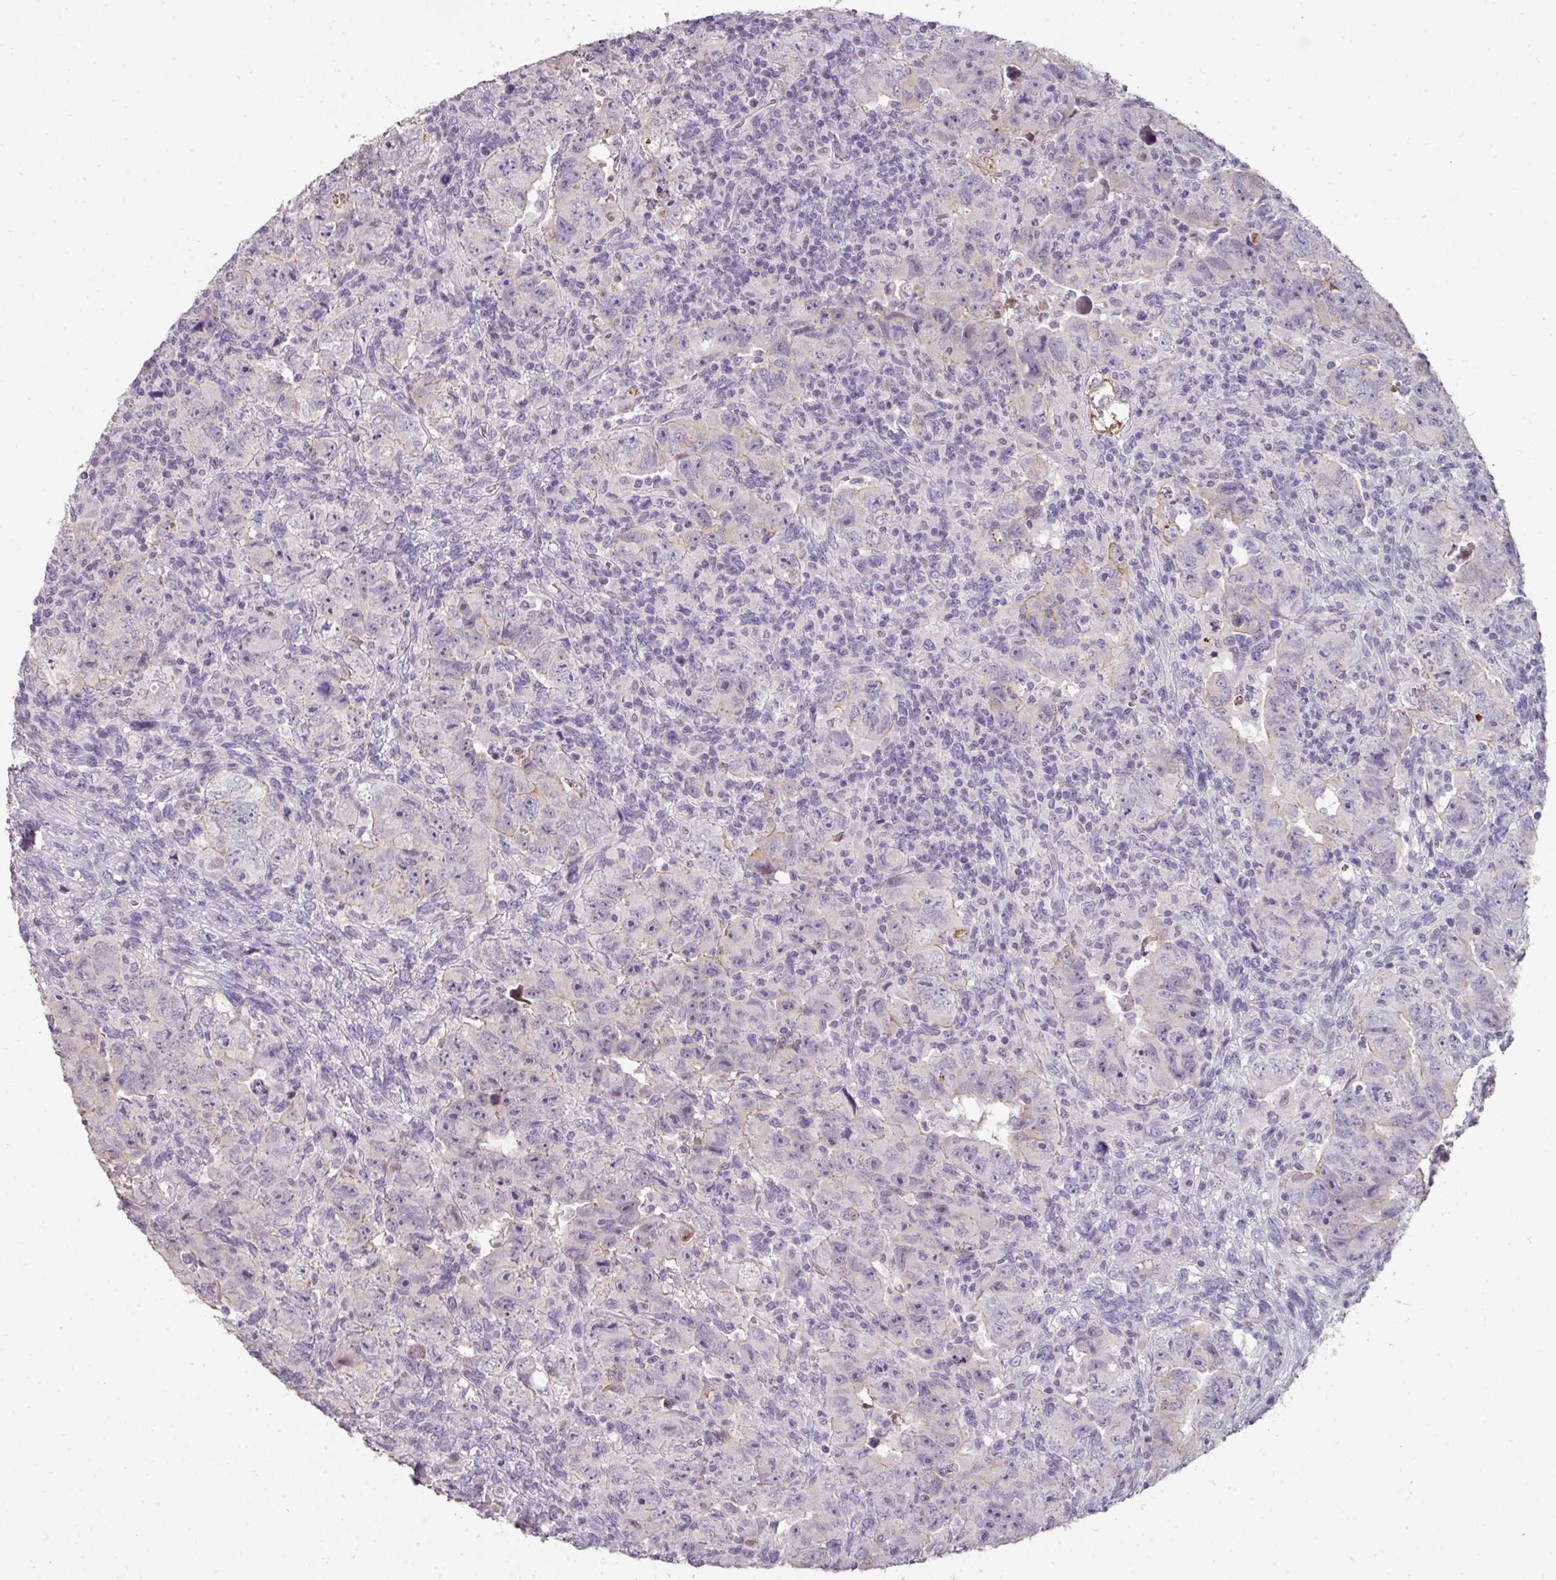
{"staining": {"intensity": "negative", "quantity": "none", "location": "none"}, "tissue": "testis cancer", "cell_type": "Tumor cells", "image_type": "cancer", "snomed": [{"axis": "morphology", "description": "Carcinoma, Embryonal, NOS"}, {"axis": "topography", "description": "Testis"}], "caption": "This micrograph is of testis cancer stained with immunohistochemistry to label a protein in brown with the nuclei are counter-stained blue. There is no expression in tumor cells. (IHC, brightfield microscopy, high magnification).", "gene": "GTF2H3", "patient": {"sex": "male", "age": 24}}